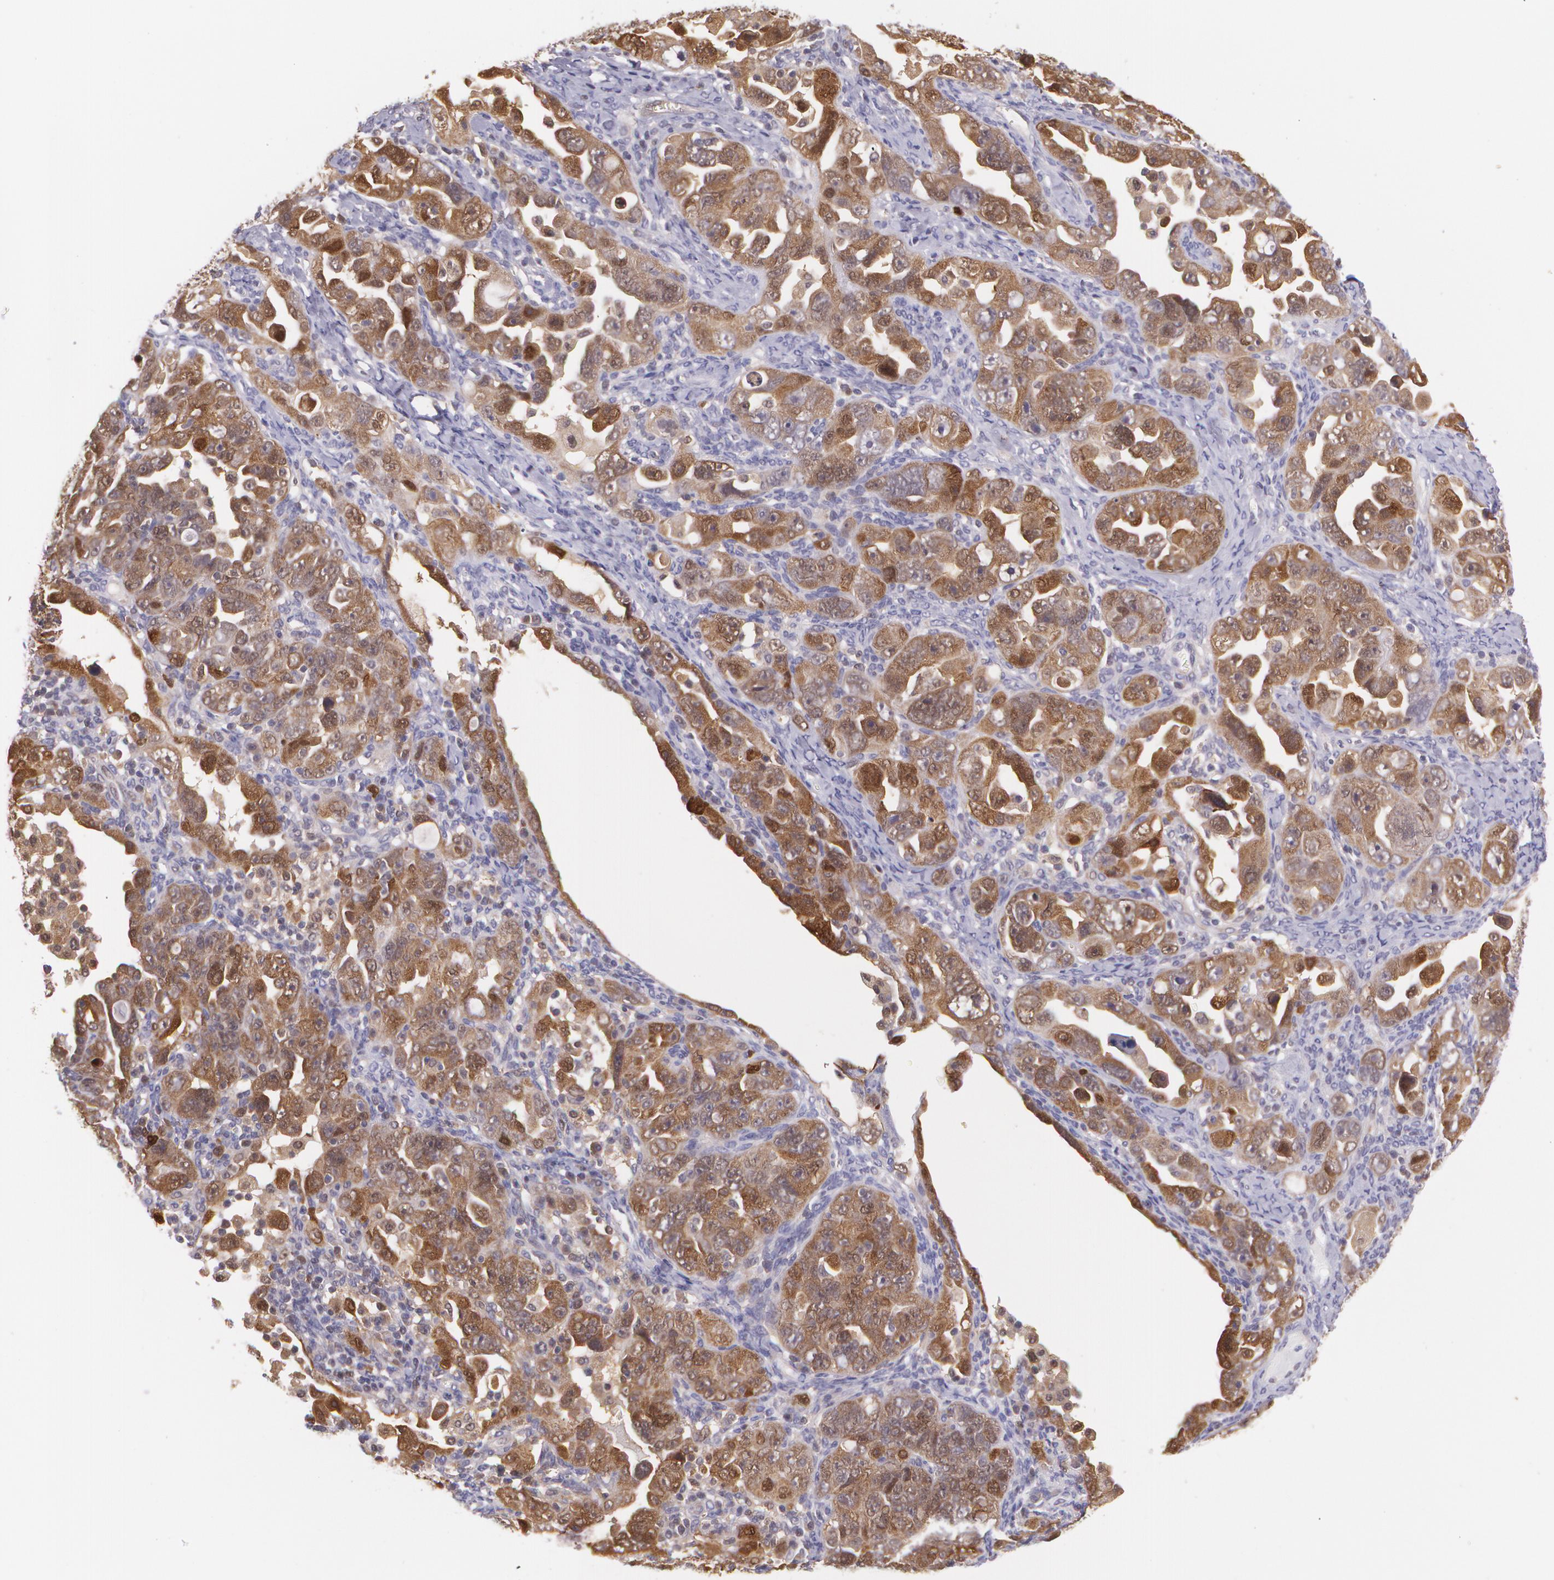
{"staining": {"intensity": "strong", "quantity": ">75%", "location": "cytoplasmic/membranous"}, "tissue": "ovarian cancer", "cell_type": "Tumor cells", "image_type": "cancer", "snomed": [{"axis": "morphology", "description": "Cystadenocarcinoma, serous, NOS"}, {"axis": "topography", "description": "Ovary"}], "caption": "Tumor cells exhibit strong cytoplasmic/membranous expression in about >75% of cells in ovarian serous cystadenocarcinoma. The staining was performed using DAB (3,3'-diaminobenzidine), with brown indicating positive protein expression. Nuclei are stained blue with hematoxylin.", "gene": "HSPH1", "patient": {"sex": "female", "age": 66}}